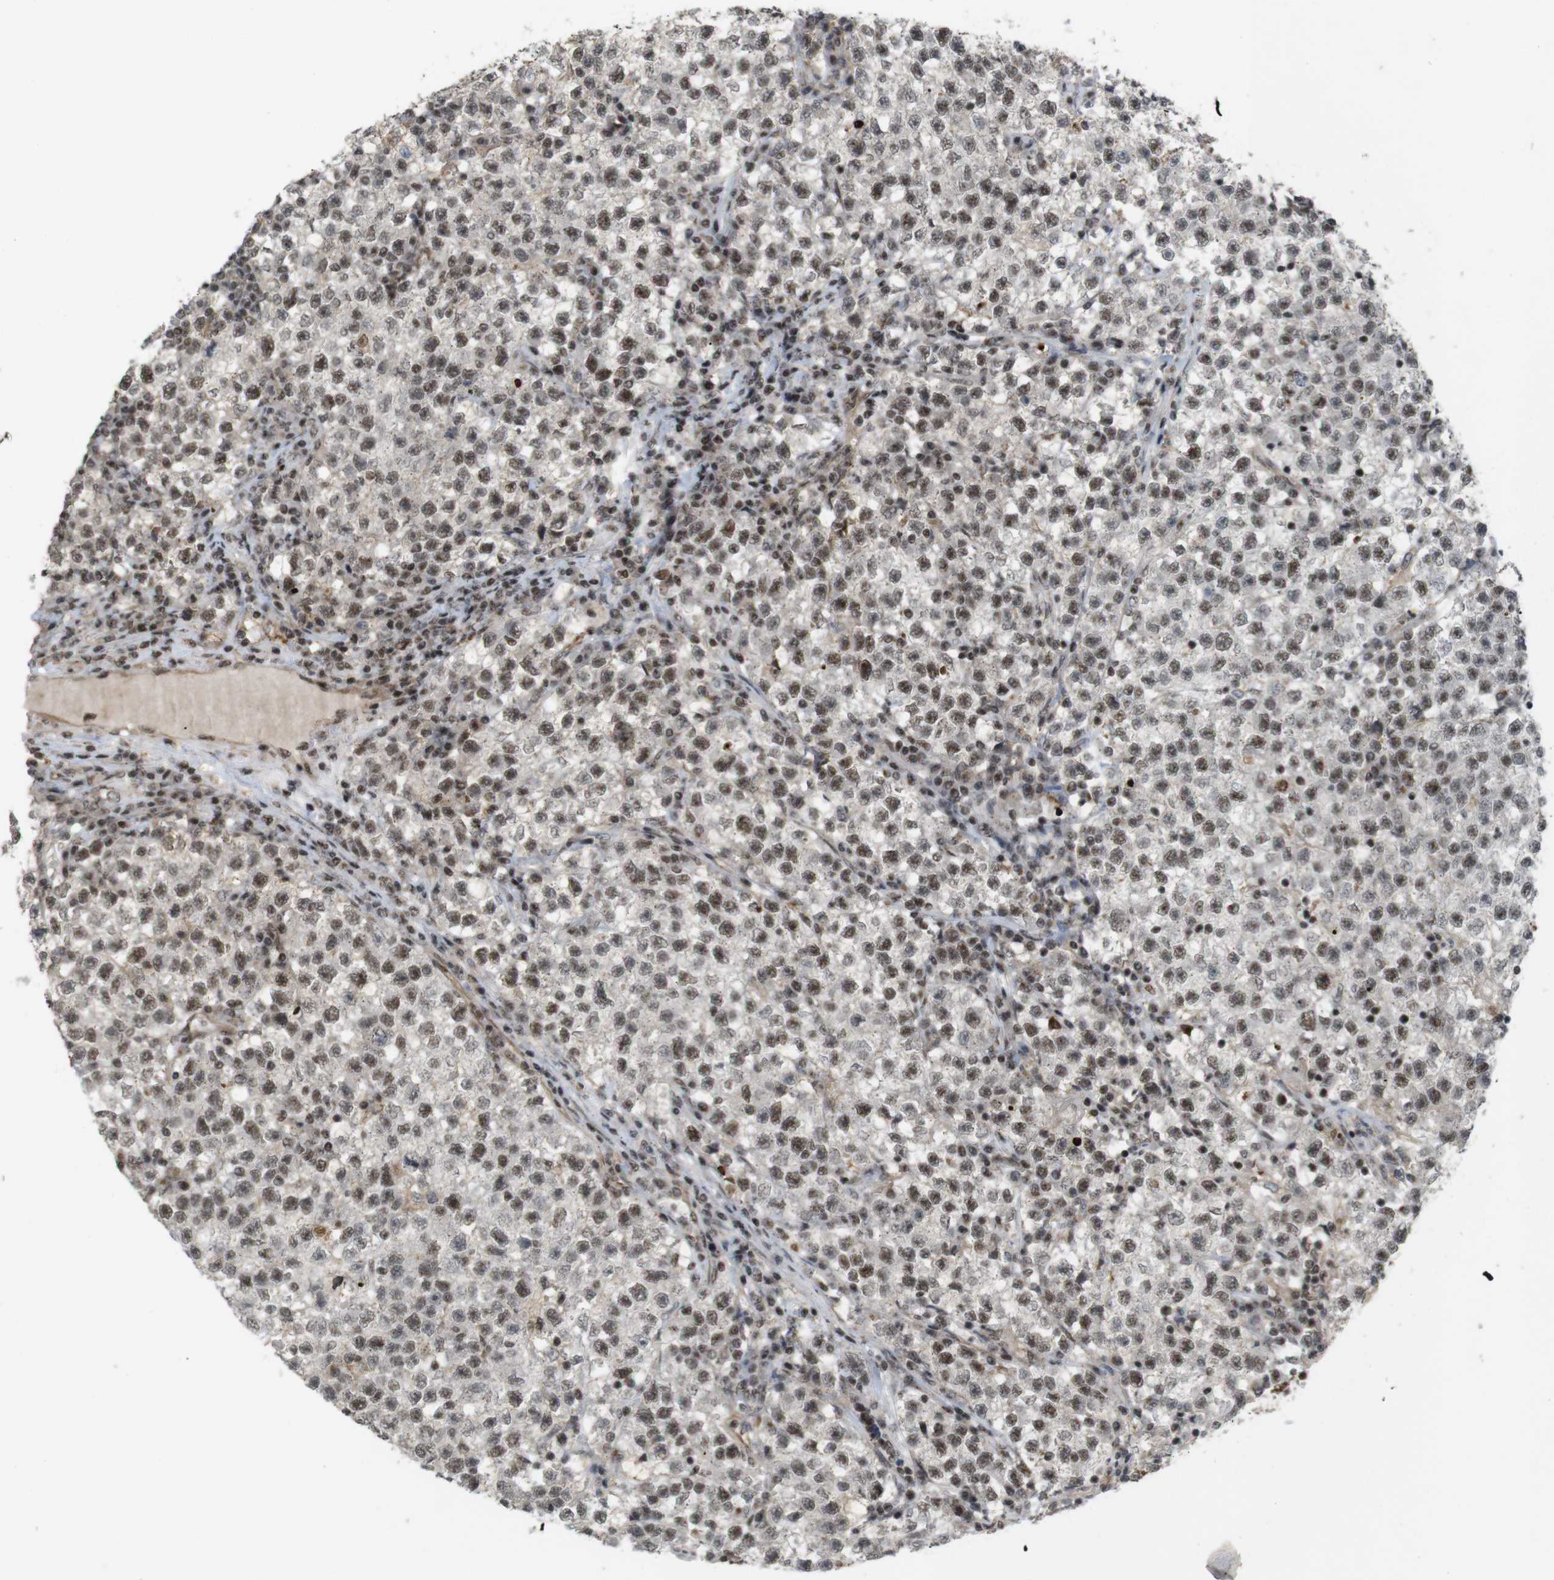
{"staining": {"intensity": "moderate", "quantity": ">75%", "location": "nuclear"}, "tissue": "testis cancer", "cell_type": "Tumor cells", "image_type": "cancer", "snomed": [{"axis": "morphology", "description": "Seminoma, NOS"}, {"axis": "topography", "description": "Testis"}], "caption": "The histopathology image exhibits immunohistochemical staining of seminoma (testis). There is moderate nuclear staining is appreciated in approximately >75% of tumor cells. (DAB = brown stain, brightfield microscopy at high magnification).", "gene": "SP2", "patient": {"sex": "male", "age": 22}}